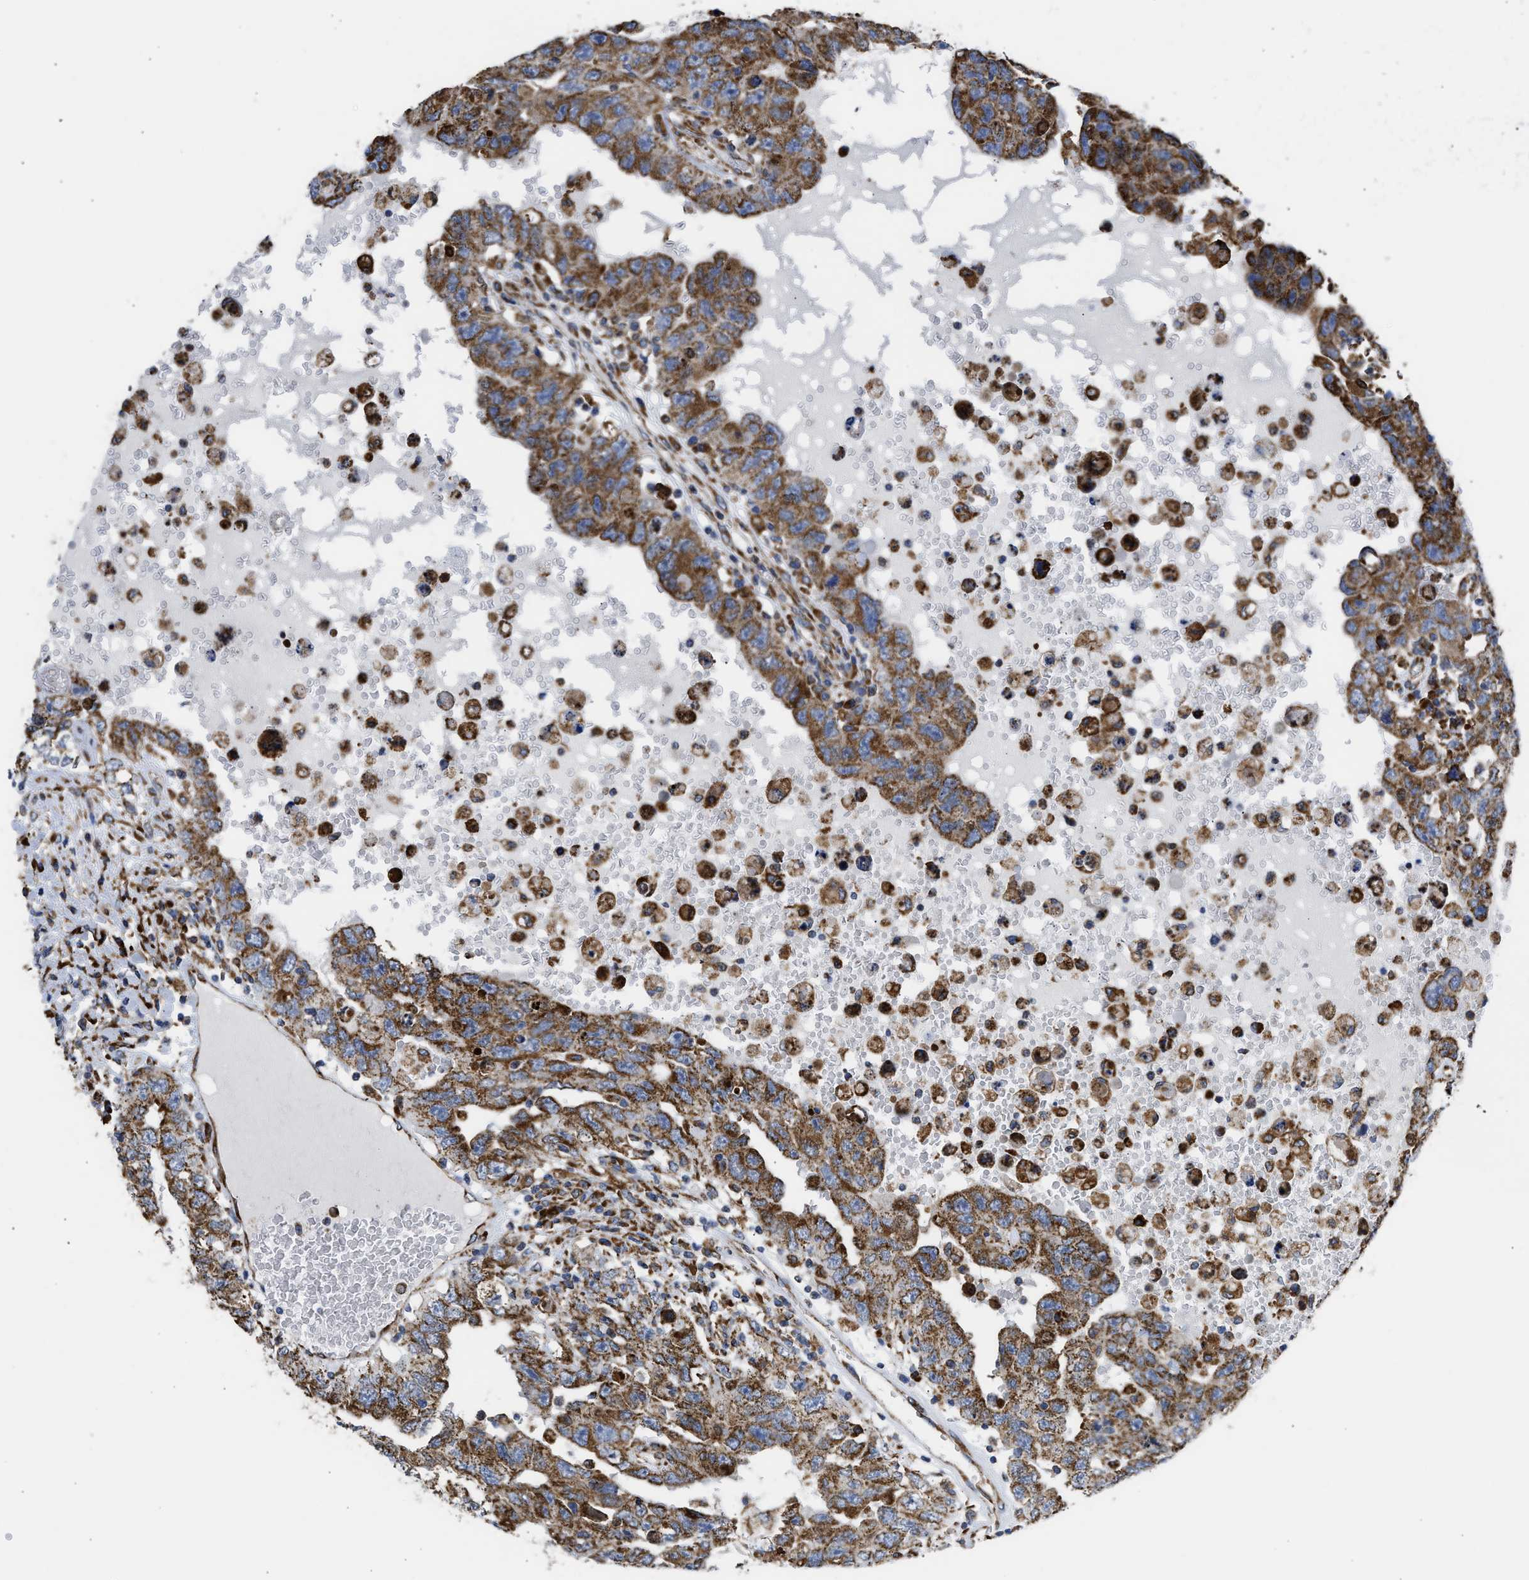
{"staining": {"intensity": "moderate", "quantity": ">75%", "location": "cytoplasmic/membranous"}, "tissue": "testis cancer", "cell_type": "Tumor cells", "image_type": "cancer", "snomed": [{"axis": "morphology", "description": "Carcinoma, Embryonal, NOS"}, {"axis": "topography", "description": "Testis"}], "caption": "Testis cancer stained for a protein (brown) reveals moderate cytoplasmic/membranous positive expression in approximately >75% of tumor cells.", "gene": "CYCS", "patient": {"sex": "male", "age": 26}}